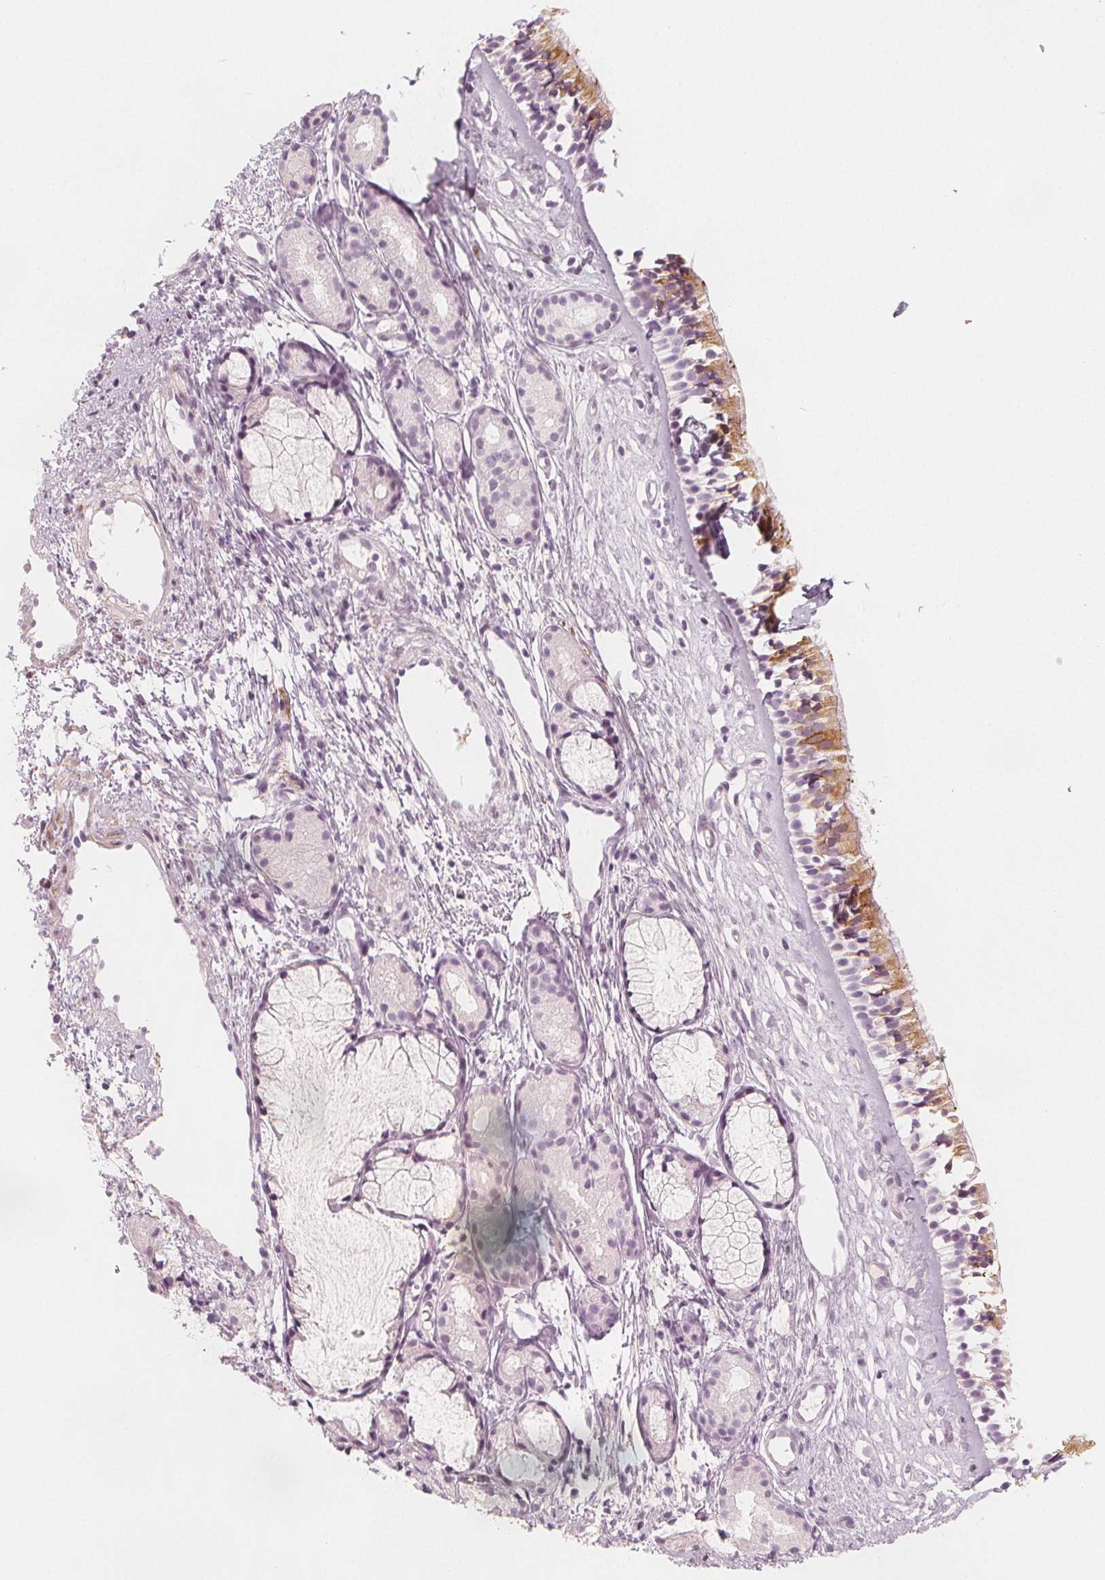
{"staining": {"intensity": "moderate", "quantity": ">75%", "location": "cytoplasmic/membranous"}, "tissue": "nasopharynx", "cell_type": "Respiratory epithelial cells", "image_type": "normal", "snomed": [{"axis": "morphology", "description": "Normal tissue, NOS"}, {"axis": "topography", "description": "Nasopharynx"}], "caption": "Immunohistochemical staining of normal nasopharynx shows medium levels of moderate cytoplasmic/membranous positivity in approximately >75% of respiratory epithelial cells. (DAB IHC with brightfield microscopy, high magnification).", "gene": "MAP1A", "patient": {"sex": "female", "age": 52}}